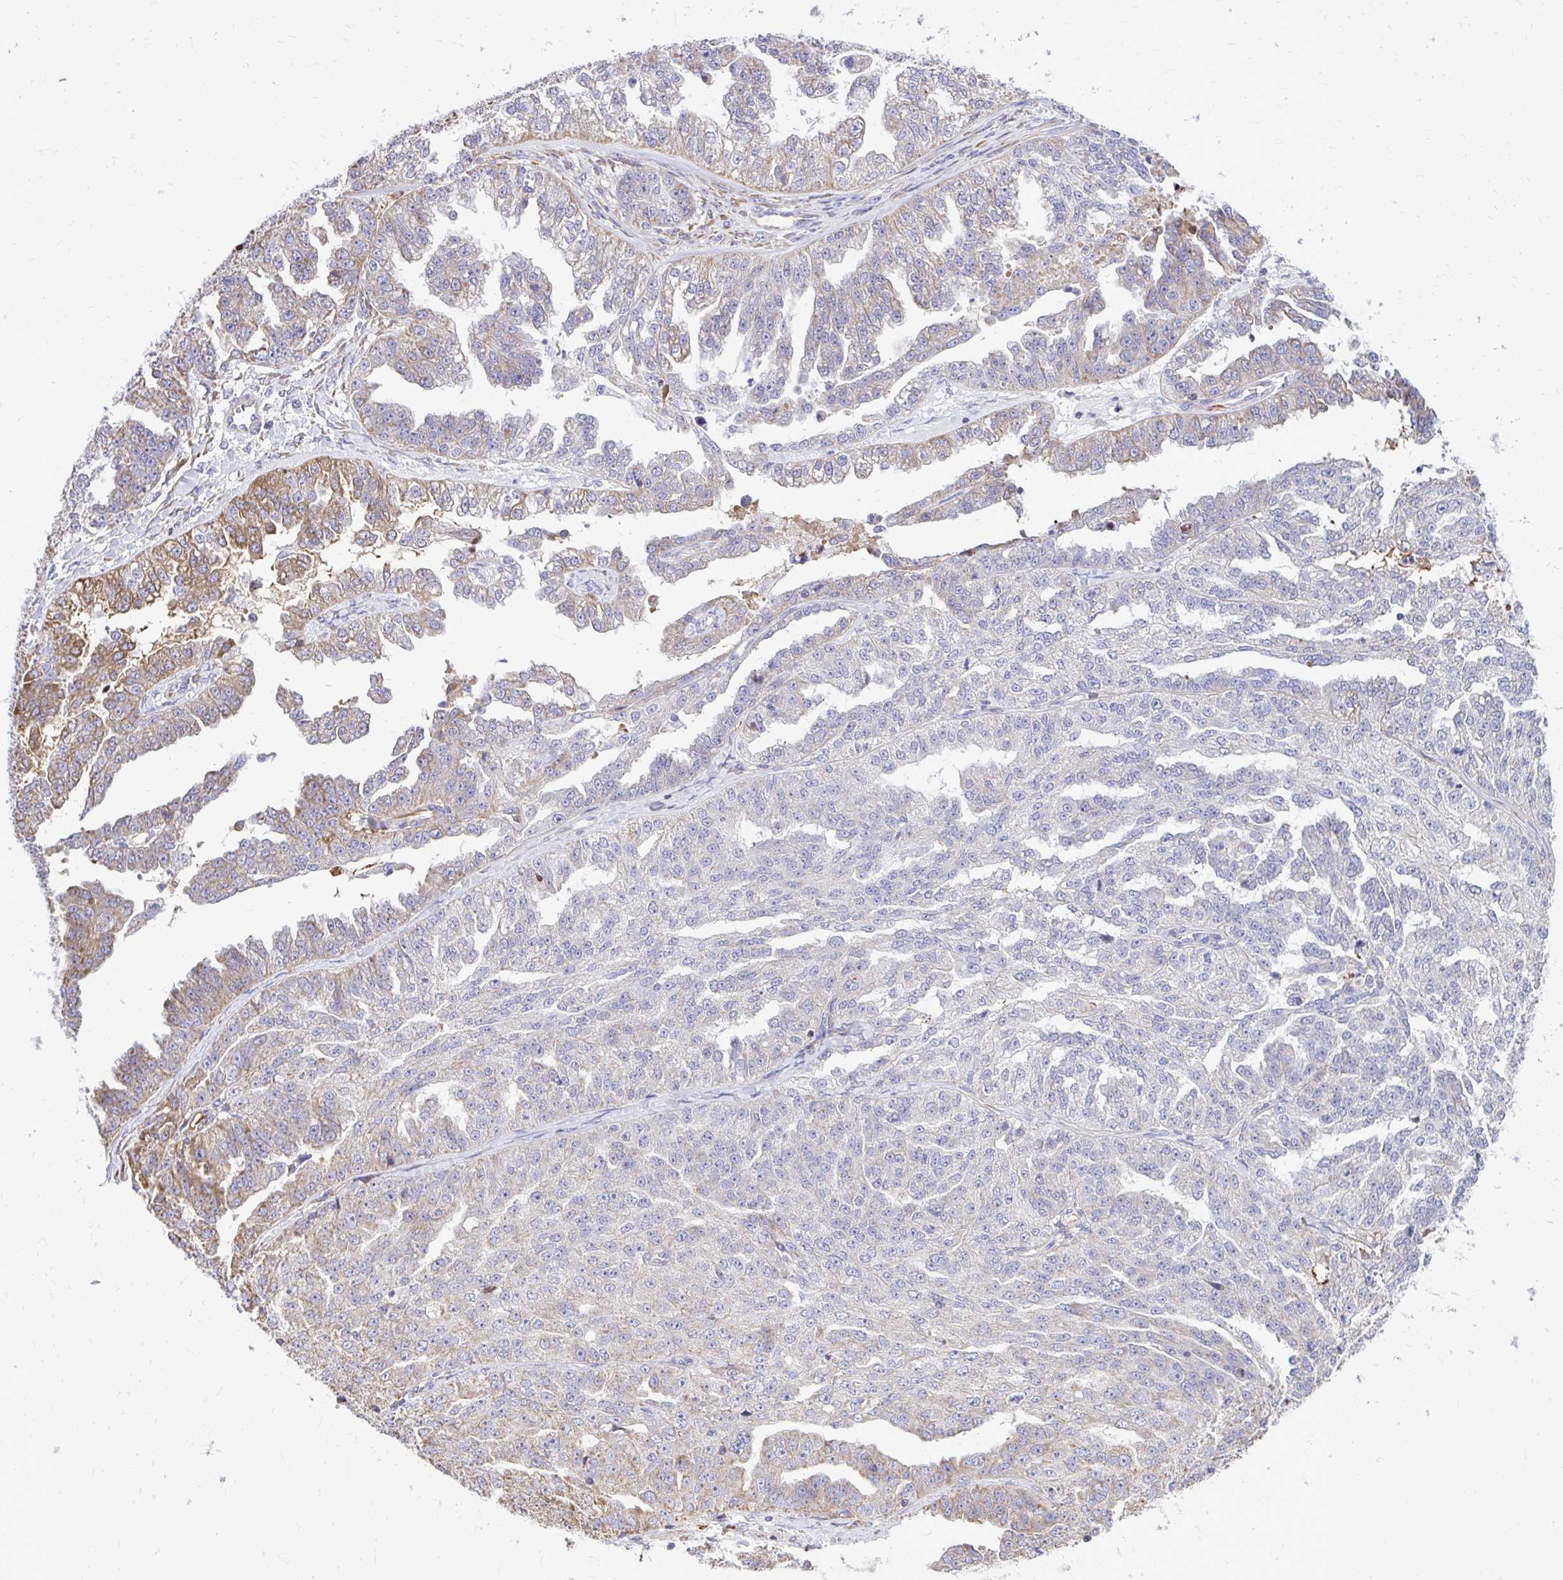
{"staining": {"intensity": "moderate", "quantity": "<25%", "location": "cytoplasmic/membranous"}, "tissue": "ovarian cancer", "cell_type": "Tumor cells", "image_type": "cancer", "snomed": [{"axis": "morphology", "description": "Cystadenocarcinoma, serous, NOS"}, {"axis": "topography", "description": "Ovary"}], "caption": "IHC micrograph of human ovarian serous cystadenocarcinoma stained for a protein (brown), which shows low levels of moderate cytoplasmic/membranous staining in about <25% of tumor cells.", "gene": "ATP13A2", "patient": {"sex": "female", "age": 58}}